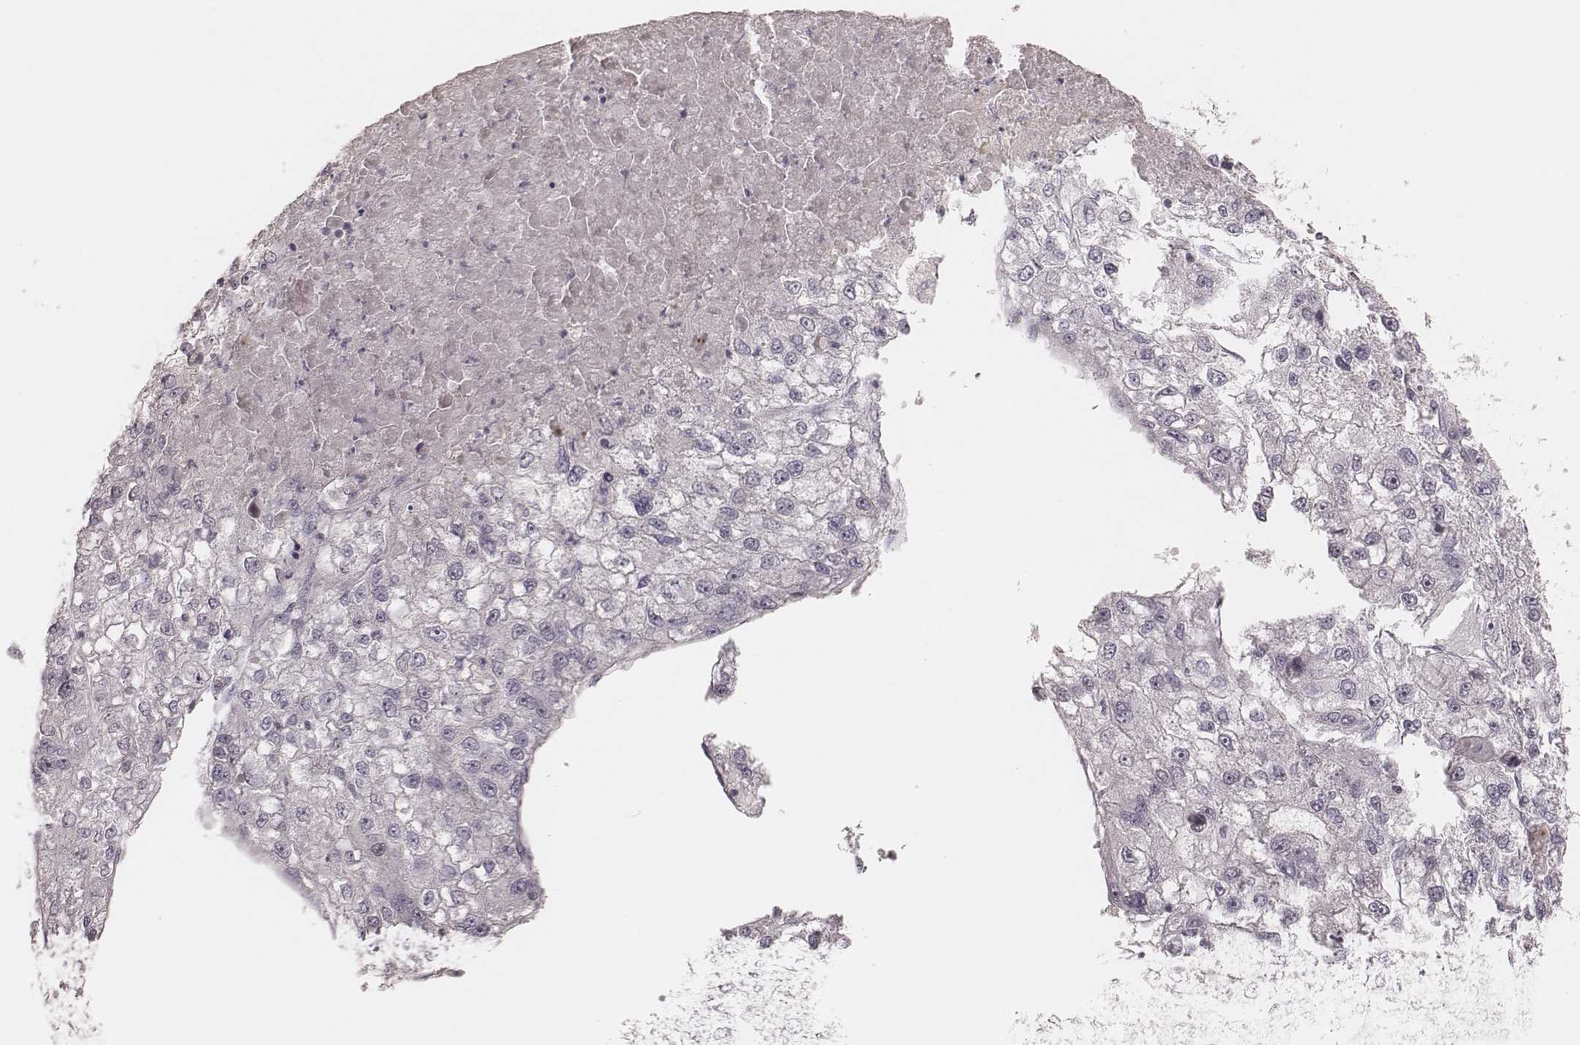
{"staining": {"intensity": "negative", "quantity": "none", "location": "none"}, "tissue": "liver cancer", "cell_type": "Tumor cells", "image_type": "cancer", "snomed": [{"axis": "morphology", "description": "Carcinoma, Hepatocellular, NOS"}, {"axis": "topography", "description": "Liver"}], "caption": "Liver cancer was stained to show a protein in brown. There is no significant expression in tumor cells.", "gene": "FAM13B", "patient": {"sex": "male", "age": 56}}